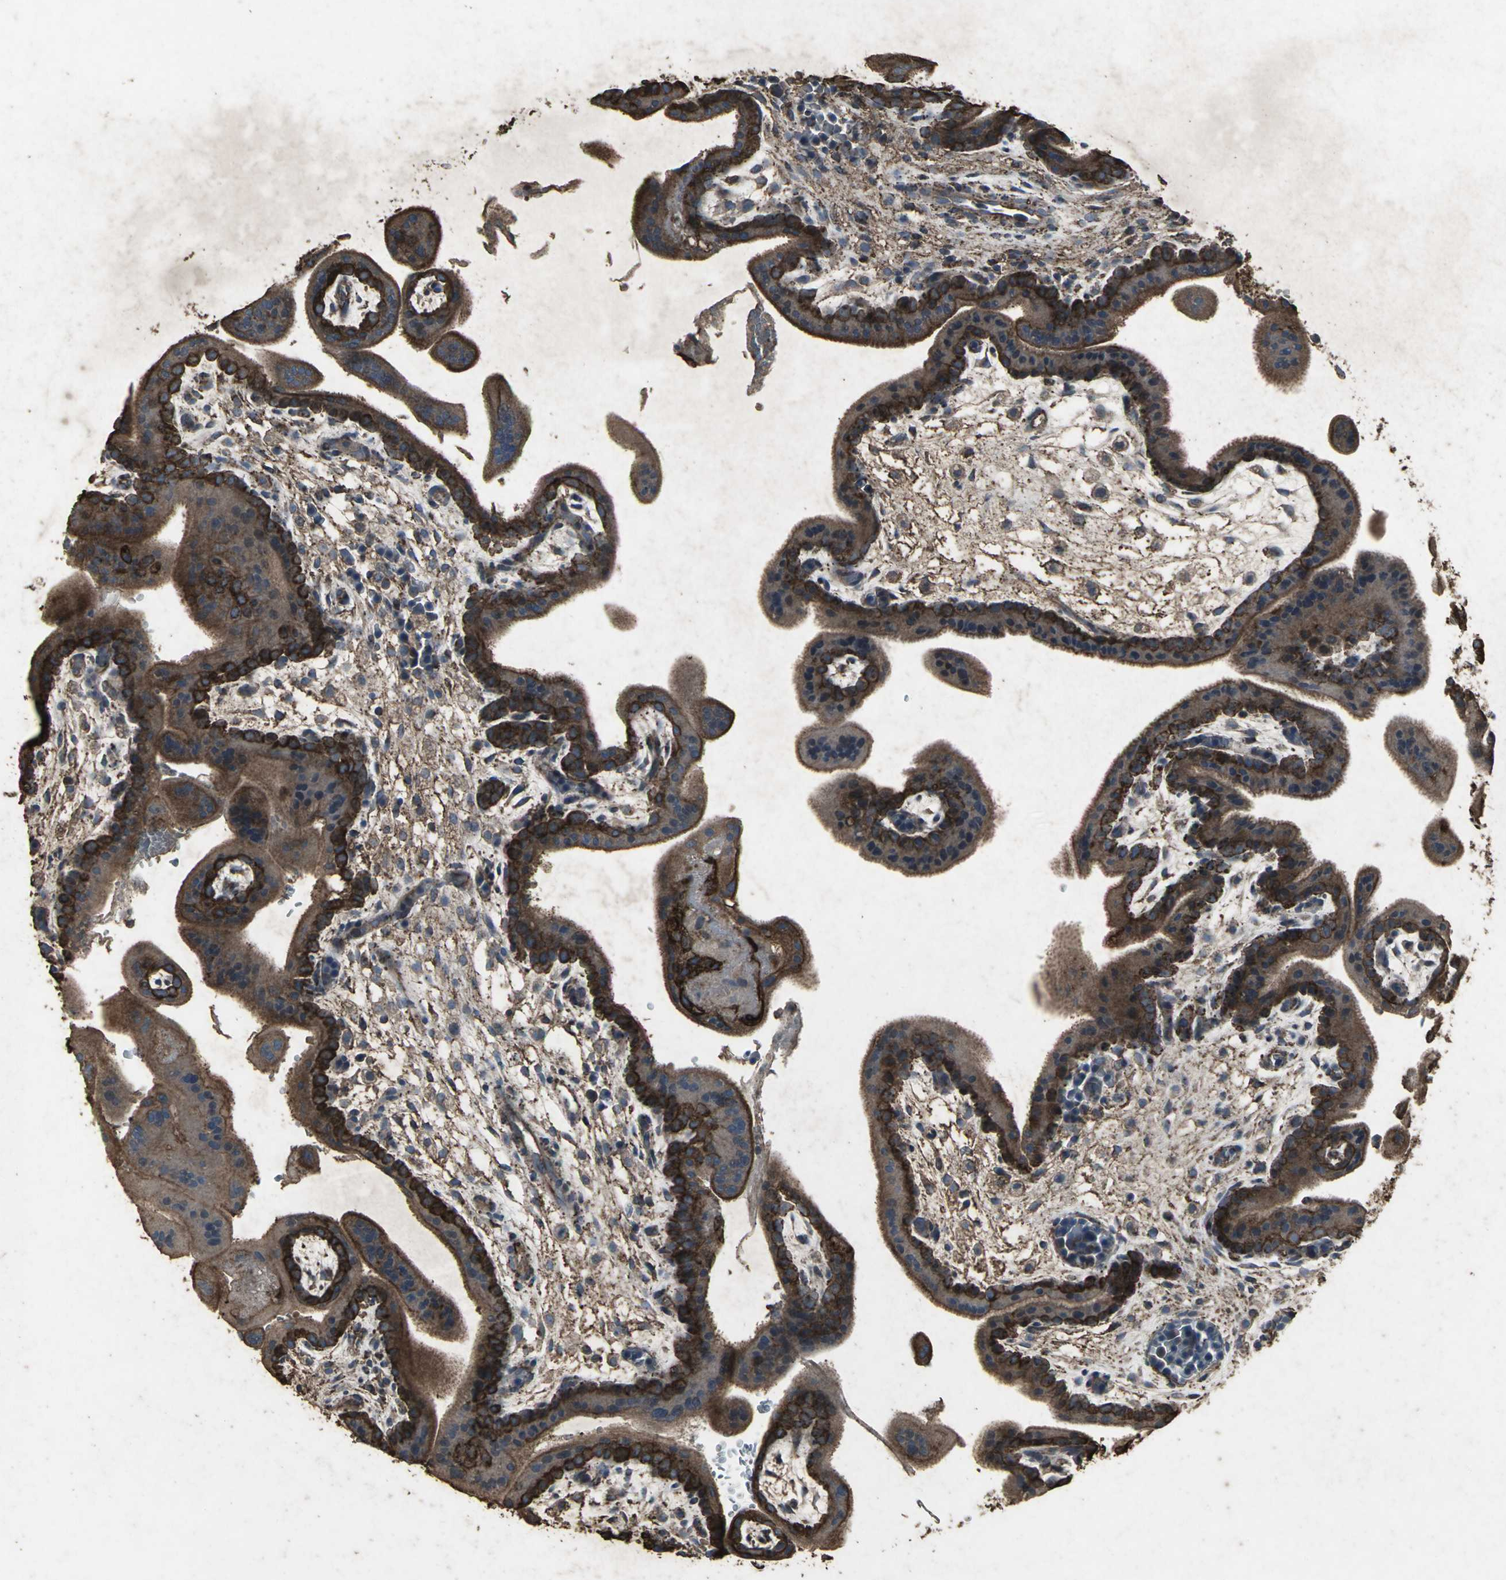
{"staining": {"intensity": "strong", "quantity": ">75%", "location": "cytoplasmic/membranous"}, "tissue": "placenta", "cell_type": "Decidual cells", "image_type": "normal", "snomed": [{"axis": "morphology", "description": "Normal tissue, NOS"}, {"axis": "topography", "description": "Placenta"}], "caption": "Immunohistochemistry of normal placenta displays high levels of strong cytoplasmic/membranous positivity in approximately >75% of decidual cells.", "gene": "CCR9", "patient": {"sex": "female", "age": 35}}